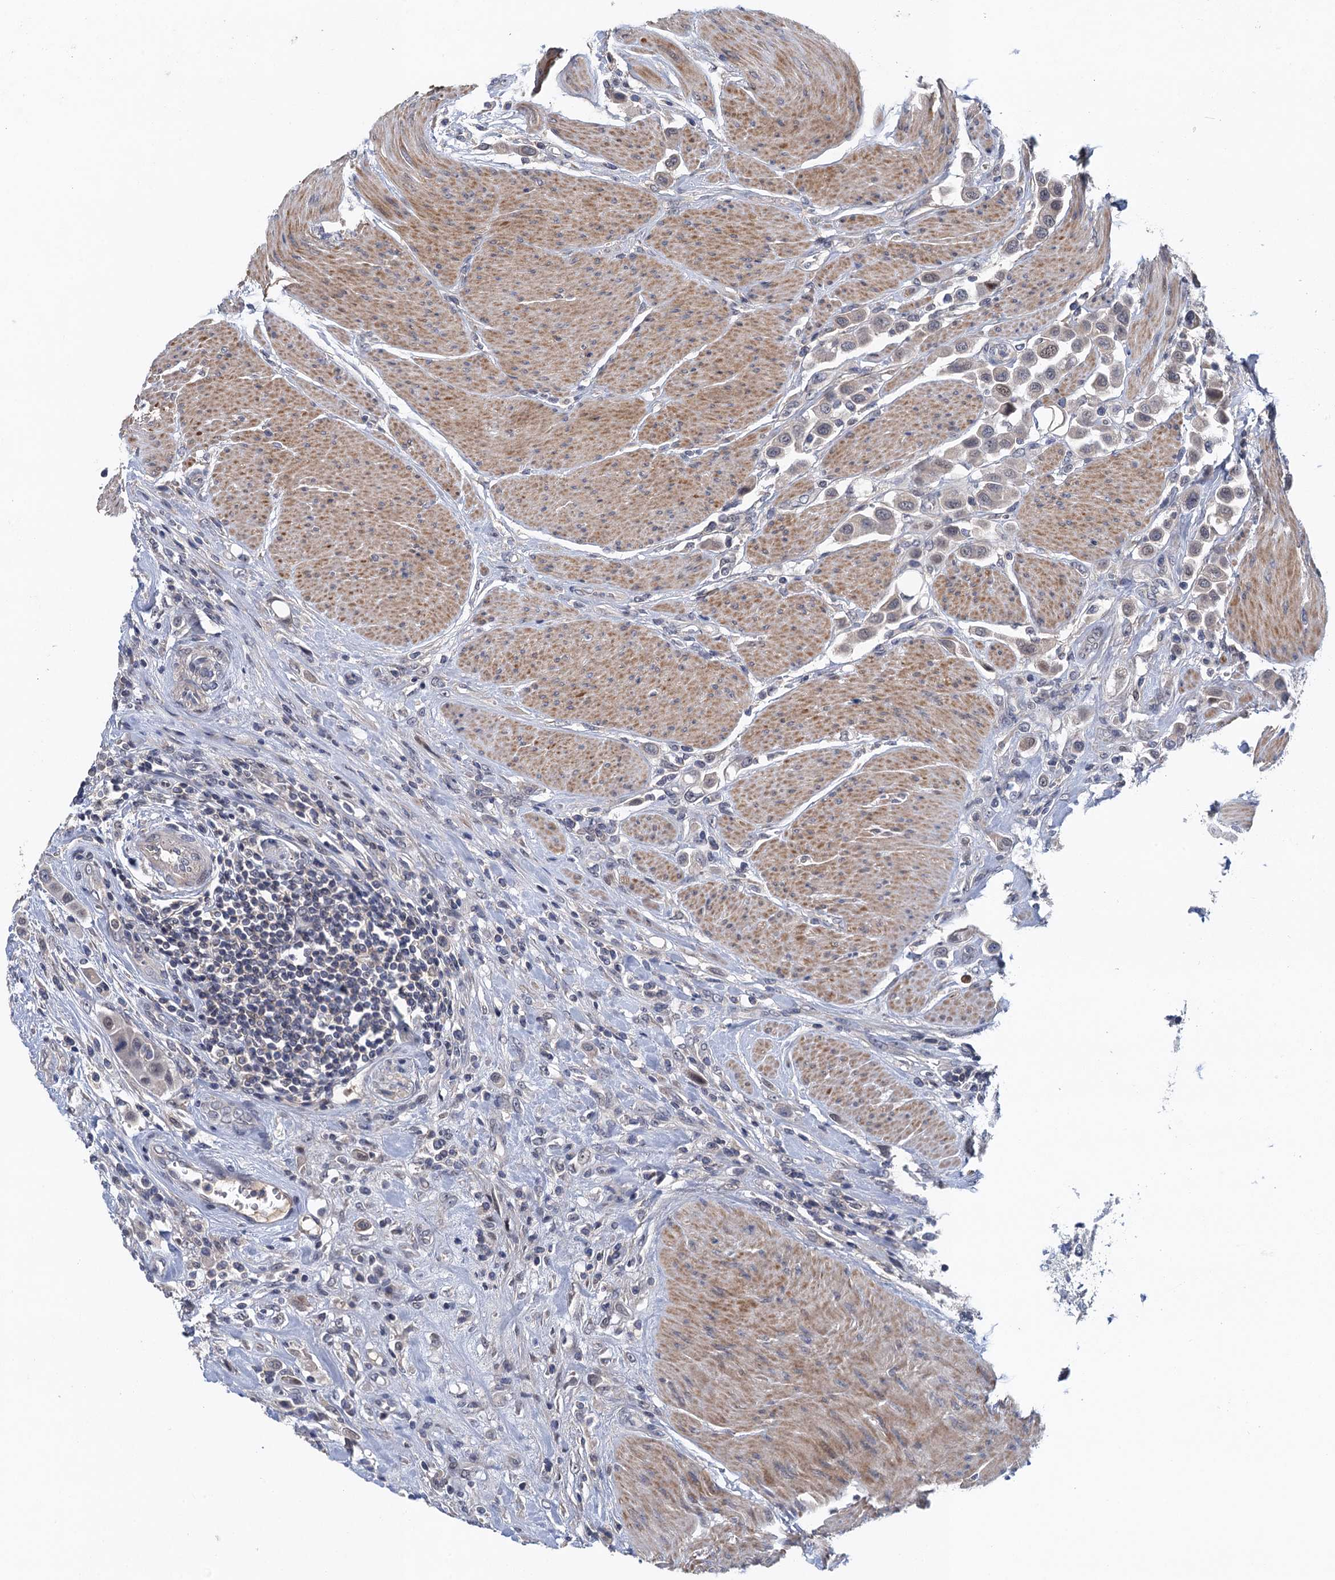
{"staining": {"intensity": "negative", "quantity": "none", "location": "none"}, "tissue": "urothelial cancer", "cell_type": "Tumor cells", "image_type": "cancer", "snomed": [{"axis": "morphology", "description": "Urothelial carcinoma, High grade"}, {"axis": "topography", "description": "Urinary bladder"}], "caption": "Urothelial cancer was stained to show a protein in brown. There is no significant positivity in tumor cells.", "gene": "MDM1", "patient": {"sex": "male", "age": 50}}